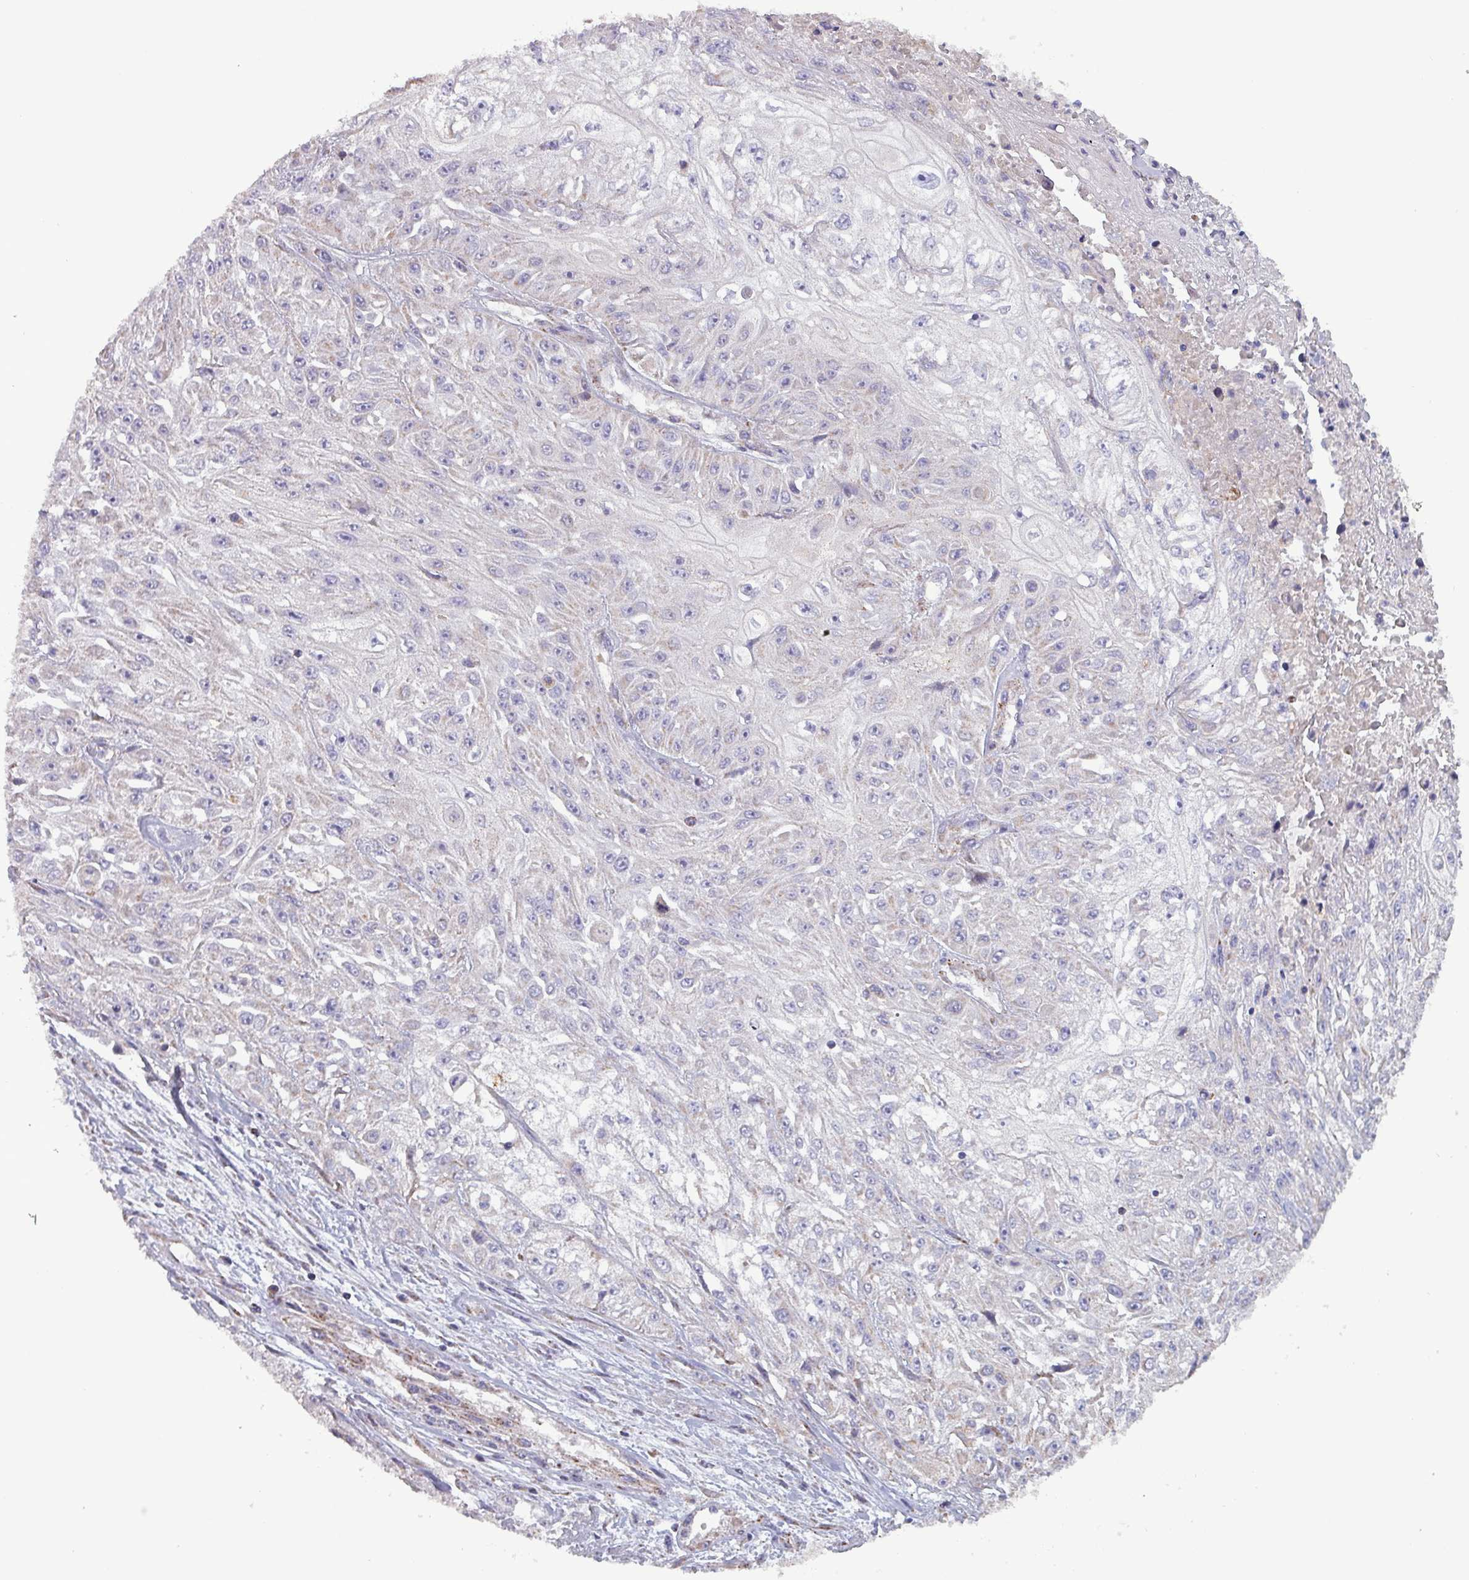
{"staining": {"intensity": "negative", "quantity": "none", "location": "none"}, "tissue": "skin cancer", "cell_type": "Tumor cells", "image_type": "cancer", "snomed": [{"axis": "morphology", "description": "Squamous cell carcinoma, NOS"}, {"axis": "morphology", "description": "Squamous cell carcinoma, metastatic, NOS"}, {"axis": "topography", "description": "Skin"}, {"axis": "topography", "description": "Lymph node"}], "caption": "DAB (3,3'-diaminobenzidine) immunohistochemical staining of human skin cancer (metastatic squamous cell carcinoma) shows no significant staining in tumor cells.", "gene": "ZNF322", "patient": {"sex": "male", "age": 75}}